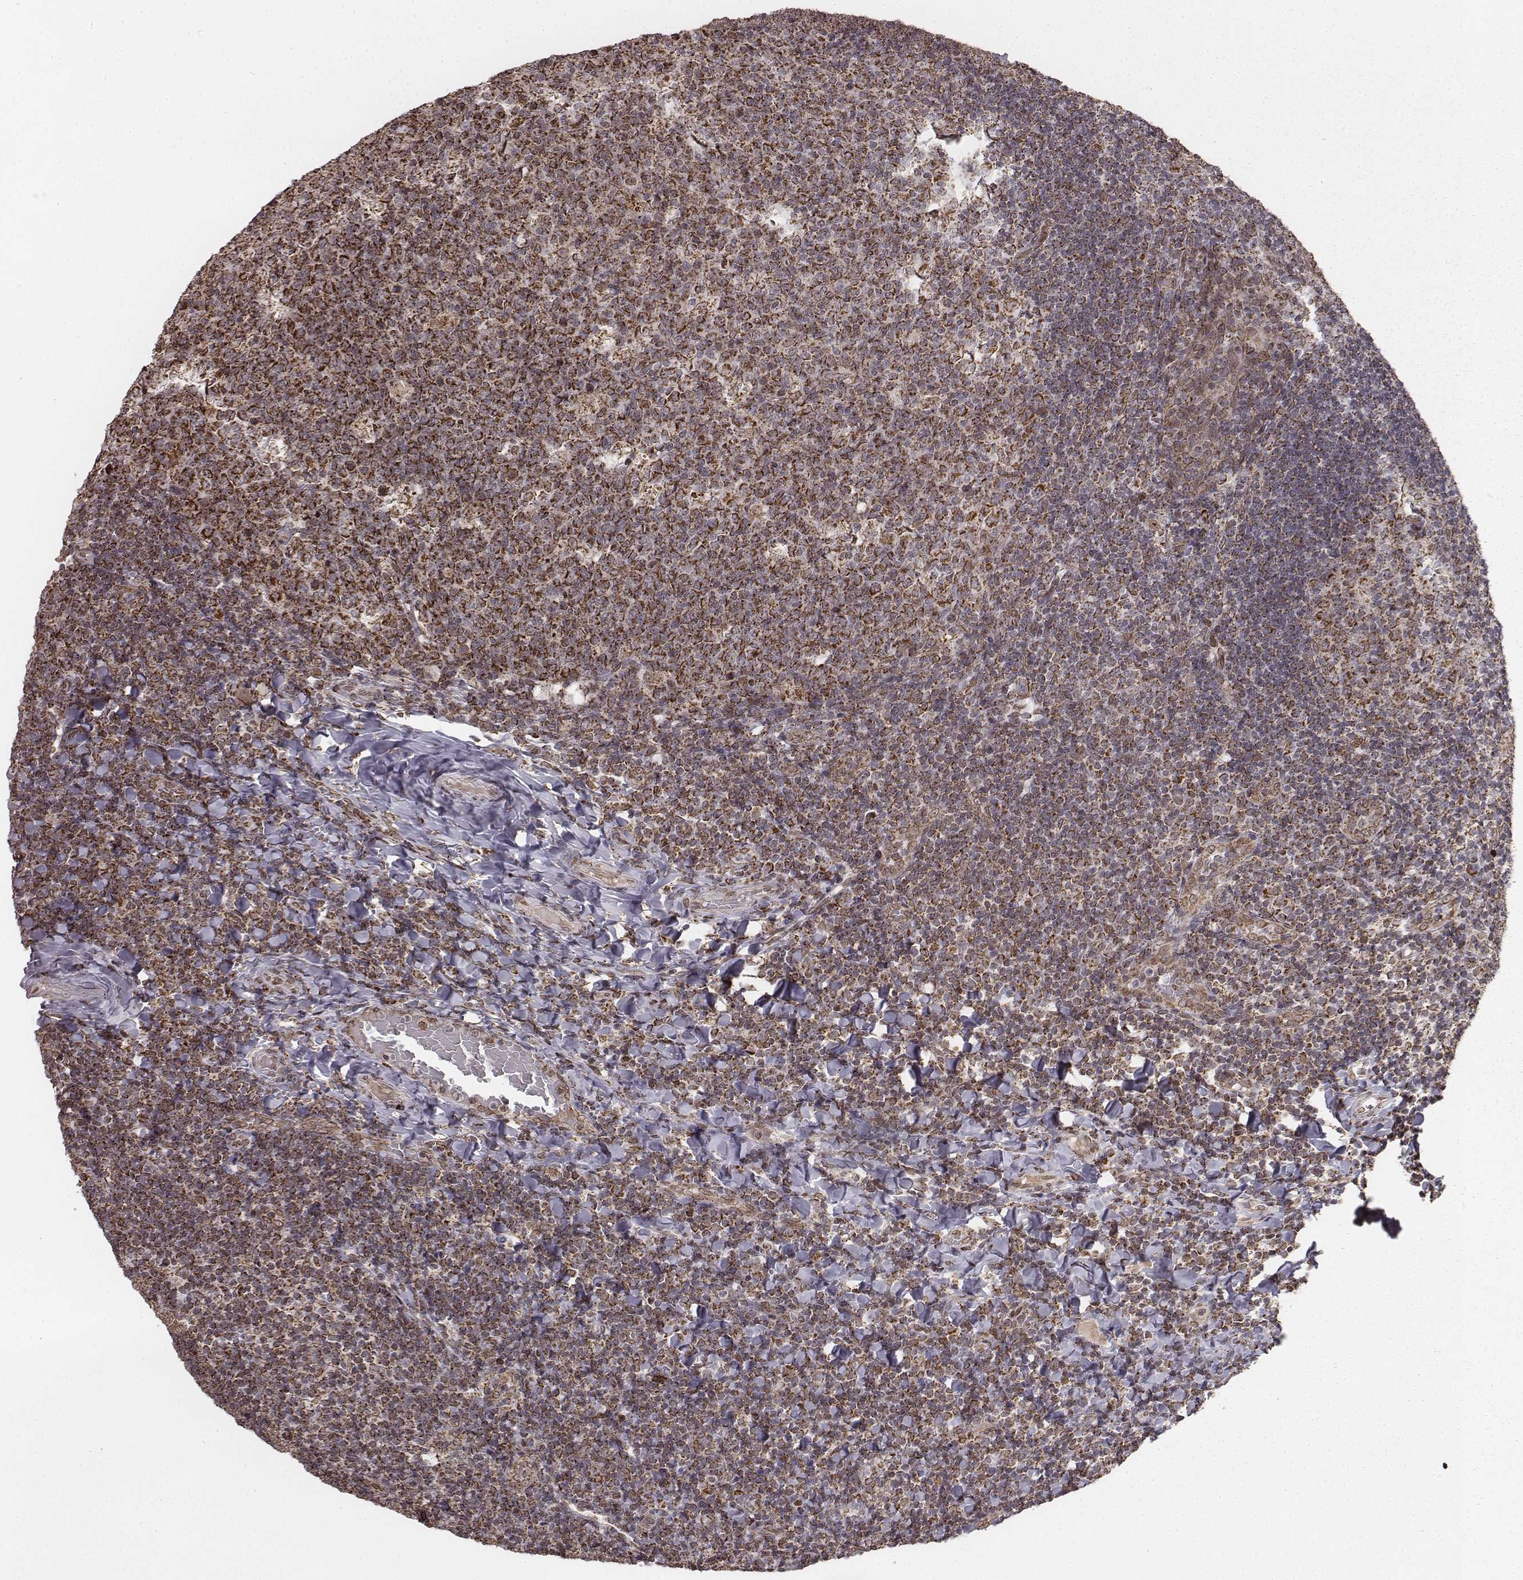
{"staining": {"intensity": "moderate", "quantity": ">75%", "location": "cytoplasmic/membranous"}, "tissue": "tonsil", "cell_type": "Germinal center cells", "image_type": "normal", "snomed": [{"axis": "morphology", "description": "Normal tissue, NOS"}, {"axis": "topography", "description": "Tonsil"}], "caption": "This micrograph shows immunohistochemistry (IHC) staining of normal human tonsil, with medium moderate cytoplasmic/membranous positivity in approximately >75% of germinal center cells.", "gene": "ACOT2", "patient": {"sex": "male", "age": 17}}